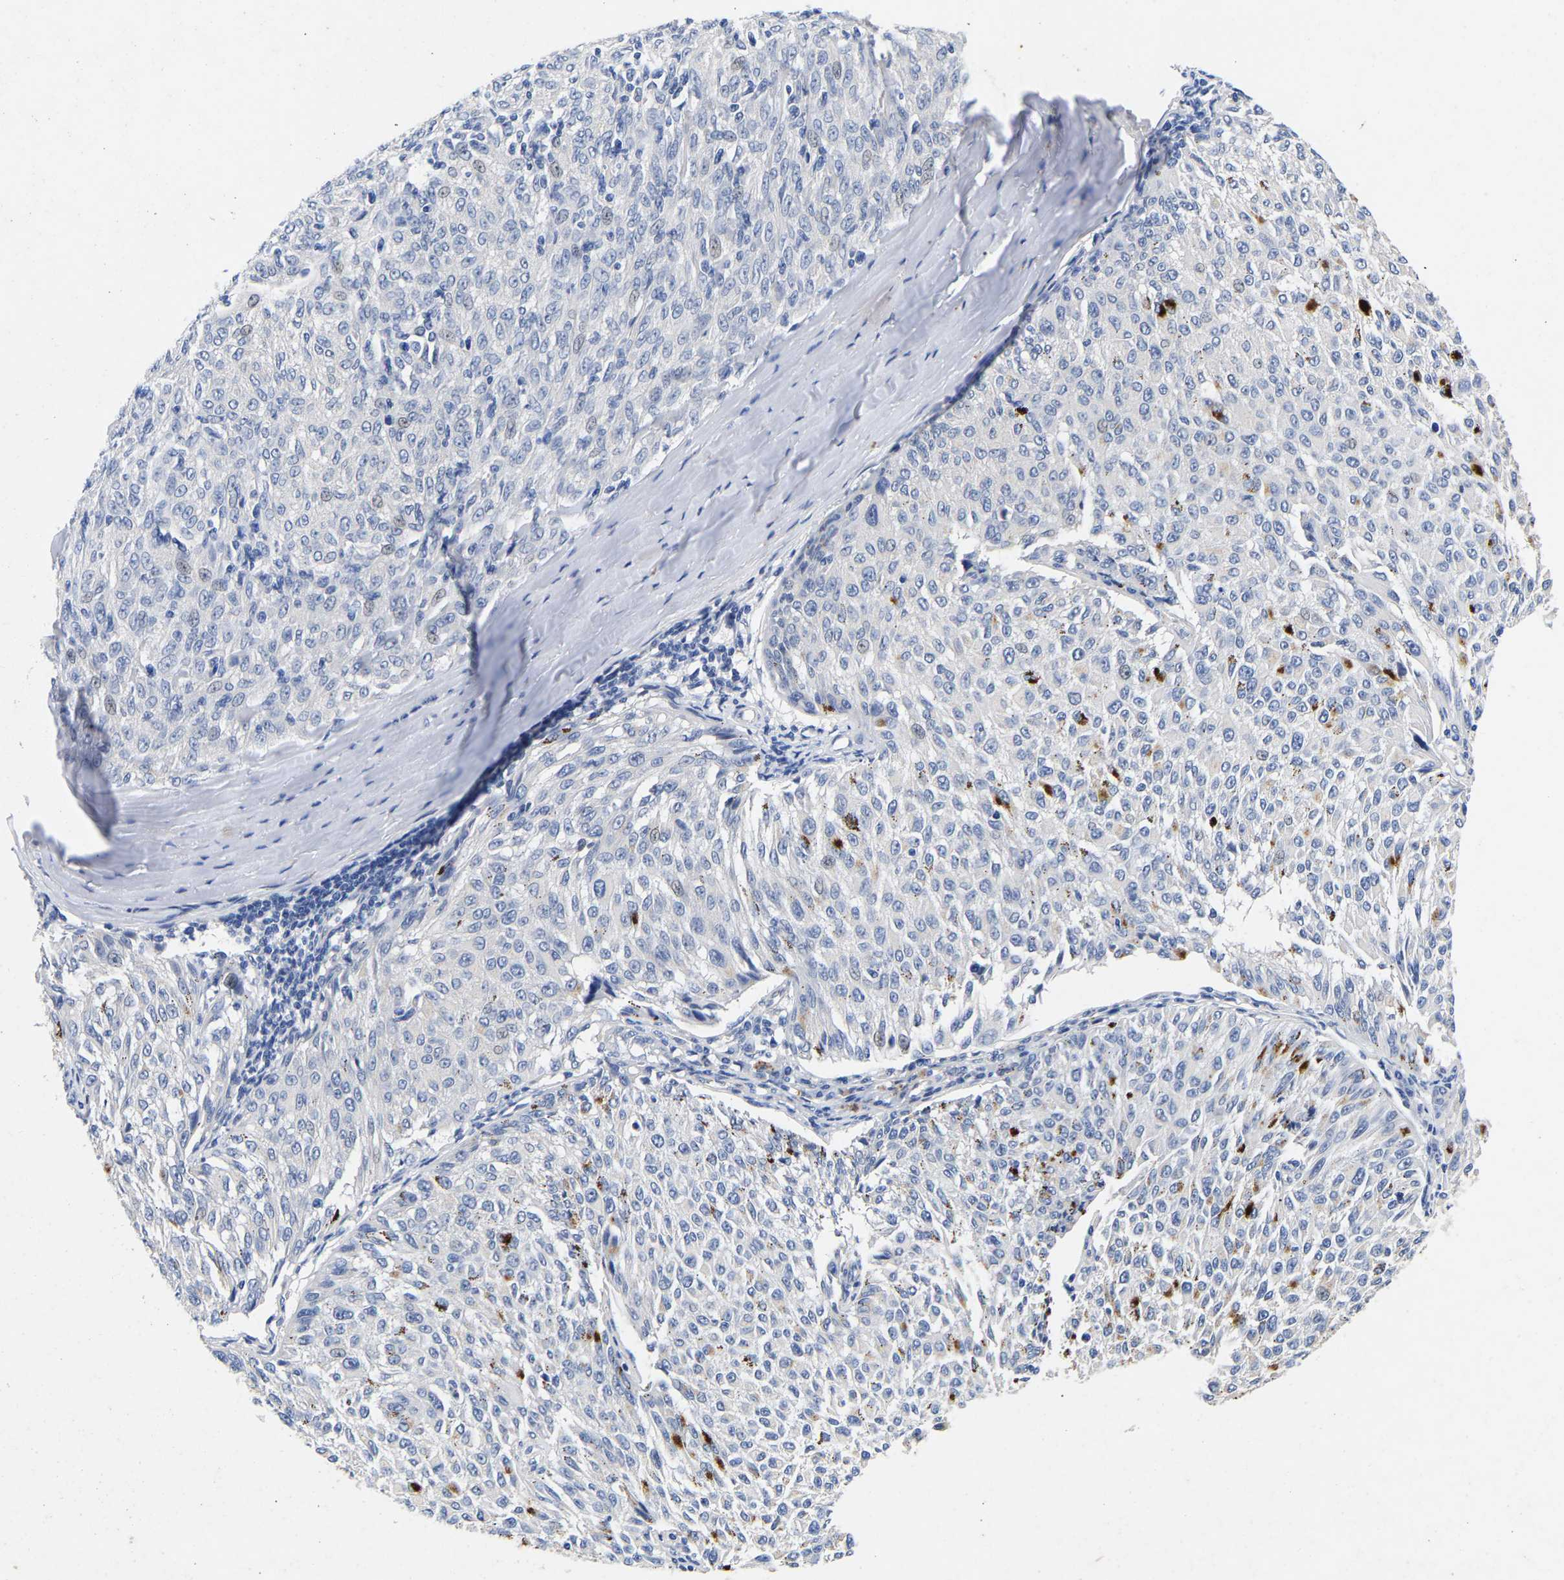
{"staining": {"intensity": "negative", "quantity": "none", "location": "none"}, "tissue": "melanoma", "cell_type": "Tumor cells", "image_type": "cancer", "snomed": [{"axis": "morphology", "description": "Malignant melanoma, NOS"}, {"axis": "topography", "description": "Skin"}], "caption": "DAB immunohistochemical staining of human melanoma reveals no significant expression in tumor cells. (Stains: DAB (3,3'-diaminobenzidine) immunohistochemistry (IHC) with hematoxylin counter stain, Microscopy: brightfield microscopy at high magnification).", "gene": "CCDC6", "patient": {"sex": "female", "age": 72}}